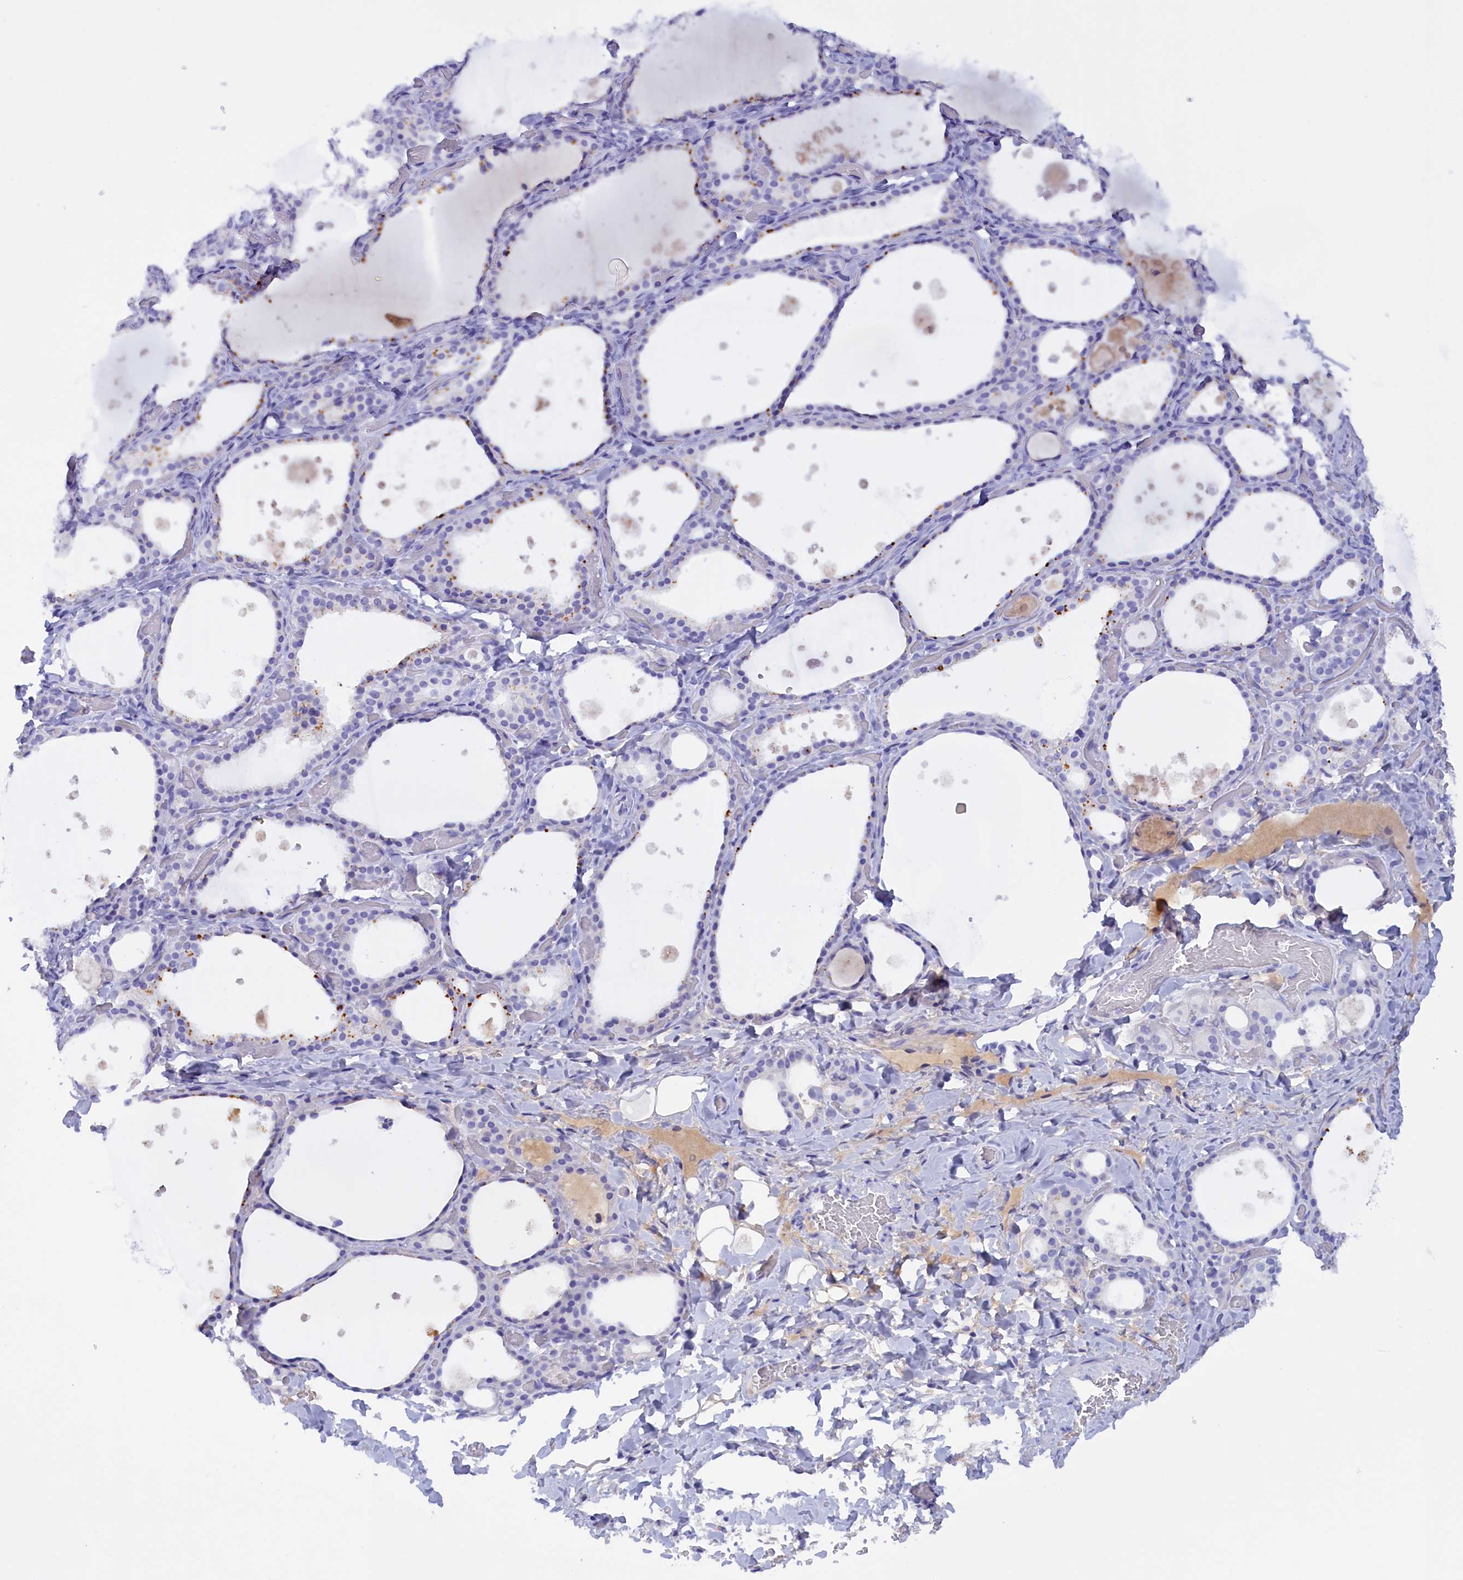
{"staining": {"intensity": "negative", "quantity": "none", "location": "none"}, "tissue": "thyroid gland", "cell_type": "Glandular cells", "image_type": "normal", "snomed": [{"axis": "morphology", "description": "Normal tissue, NOS"}, {"axis": "topography", "description": "Thyroid gland"}], "caption": "Protein analysis of benign thyroid gland exhibits no significant expression in glandular cells.", "gene": "PROK2", "patient": {"sex": "female", "age": 44}}